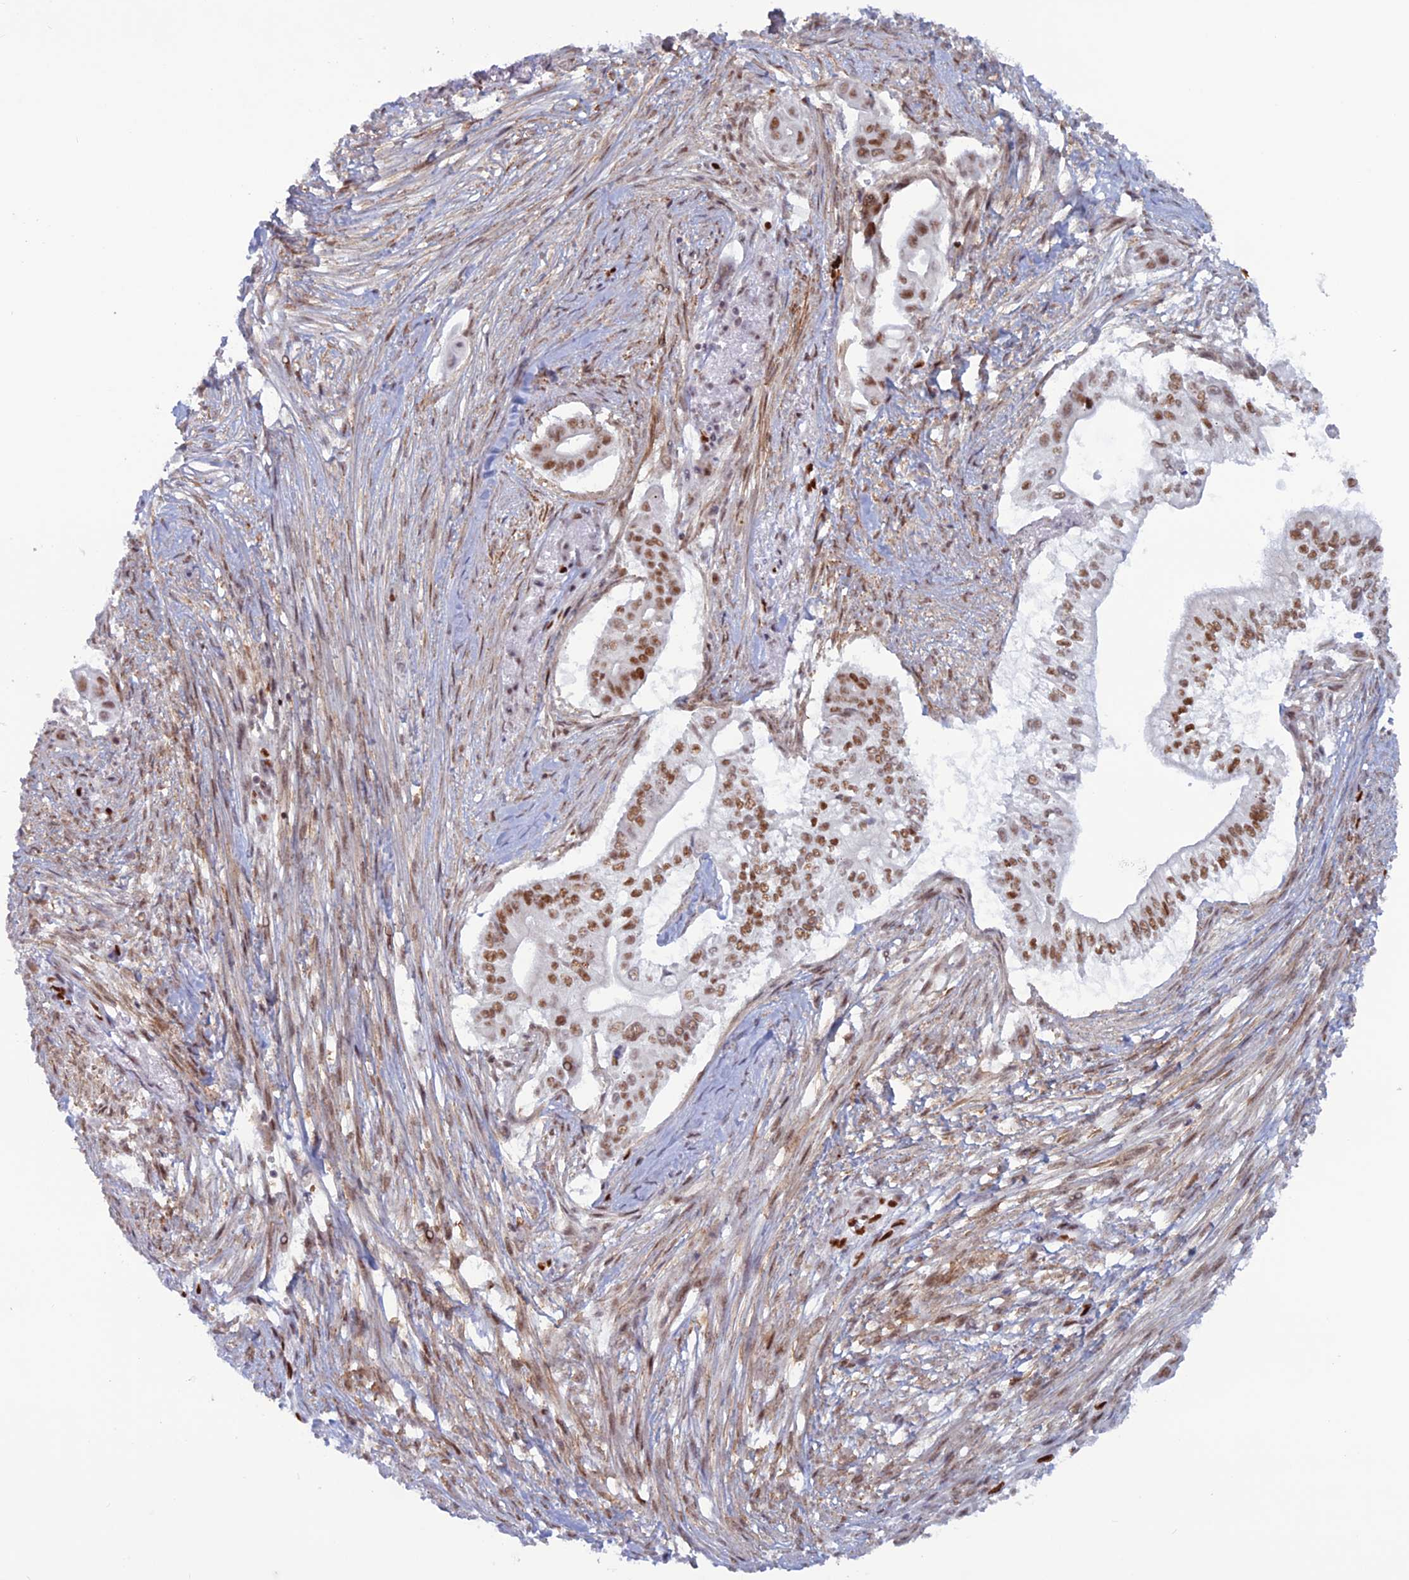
{"staining": {"intensity": "moderate", "quantity": ">75%", "location": "nuclear"}, "tissue": "pancreatic cancer", "cell_type": "Tumor cells", "image_type": "cancer", "snomed": [{"axis": "morphology", "description": "Adenocarcinoma, NOS"}, {"axis": "topography", "description": "Pancreas"}], "caption": "Pancreatic cancer was stained to show a protein in brown. There is medium levels of moderate nuclear expression in about >75% of tumor cells. (DAB (3,3'-diaminobenzidine) IHC, brown staining for protein, blue staining for nuclei).", "gene": "NOL4L", "patient": {"sex": "male", "age": 68}}